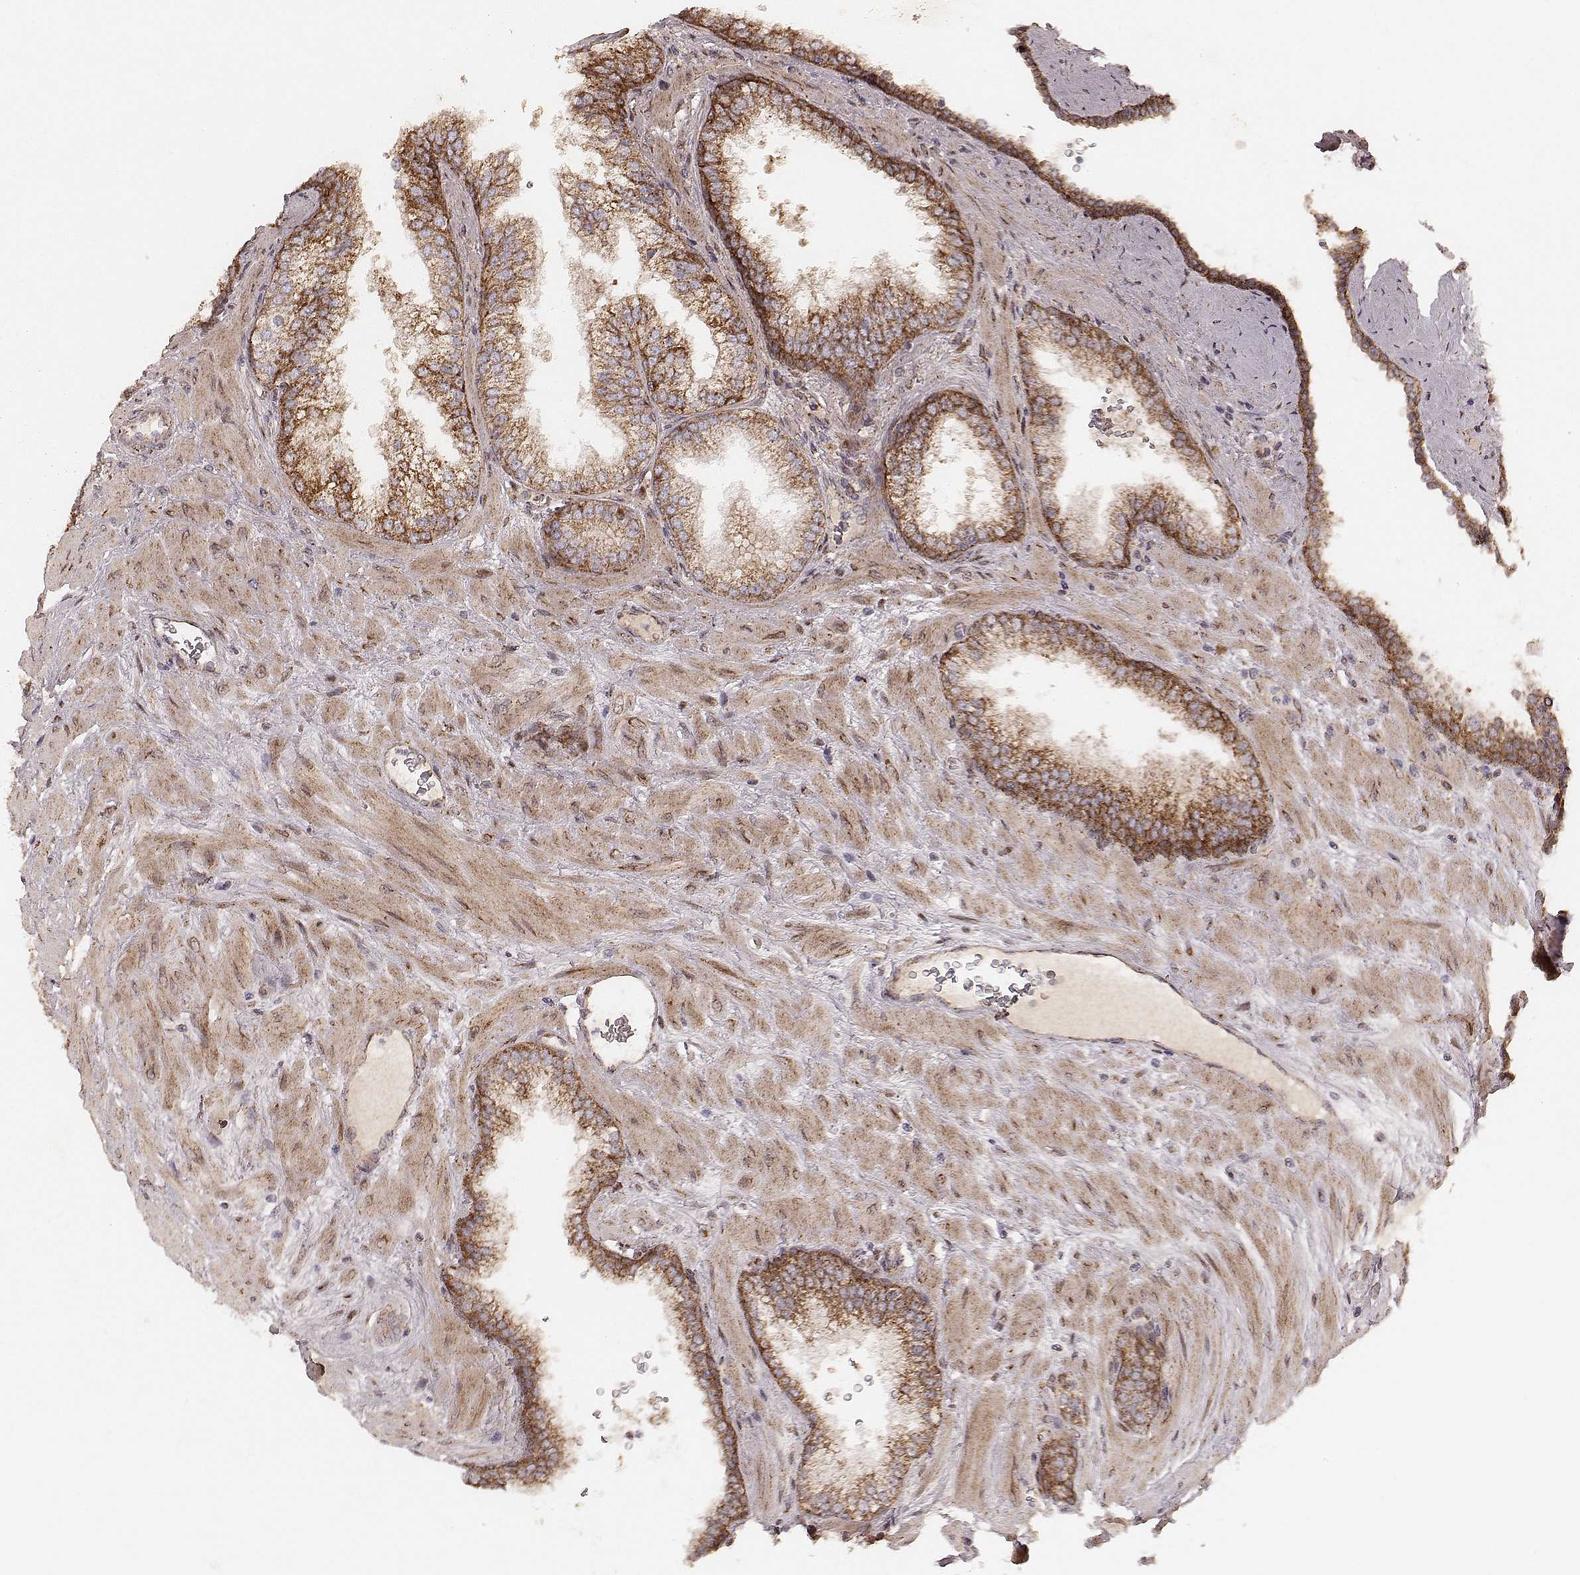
{"staining": {"intensity": "moderate", "quantity": ">75%", "location": "cytoplasmic/membranous"}, "tissue": "prostate cancer", "cell_type": "Tumor cells", "image_type": "cancer", "snomed": [{"axis": "morphology", "description": "Adenocarcinoma, NOS"}, {"axis": "topography", "description": "Prostate"}], "caption": "The micrograph shows a brown stain indicating the presence of a protein in the cytoplasmic/membranous of tumor cells in adenocarcinoma (prostate).", "gene": "NDUFA7", "patient": {"sex": "male", "age": 67}}